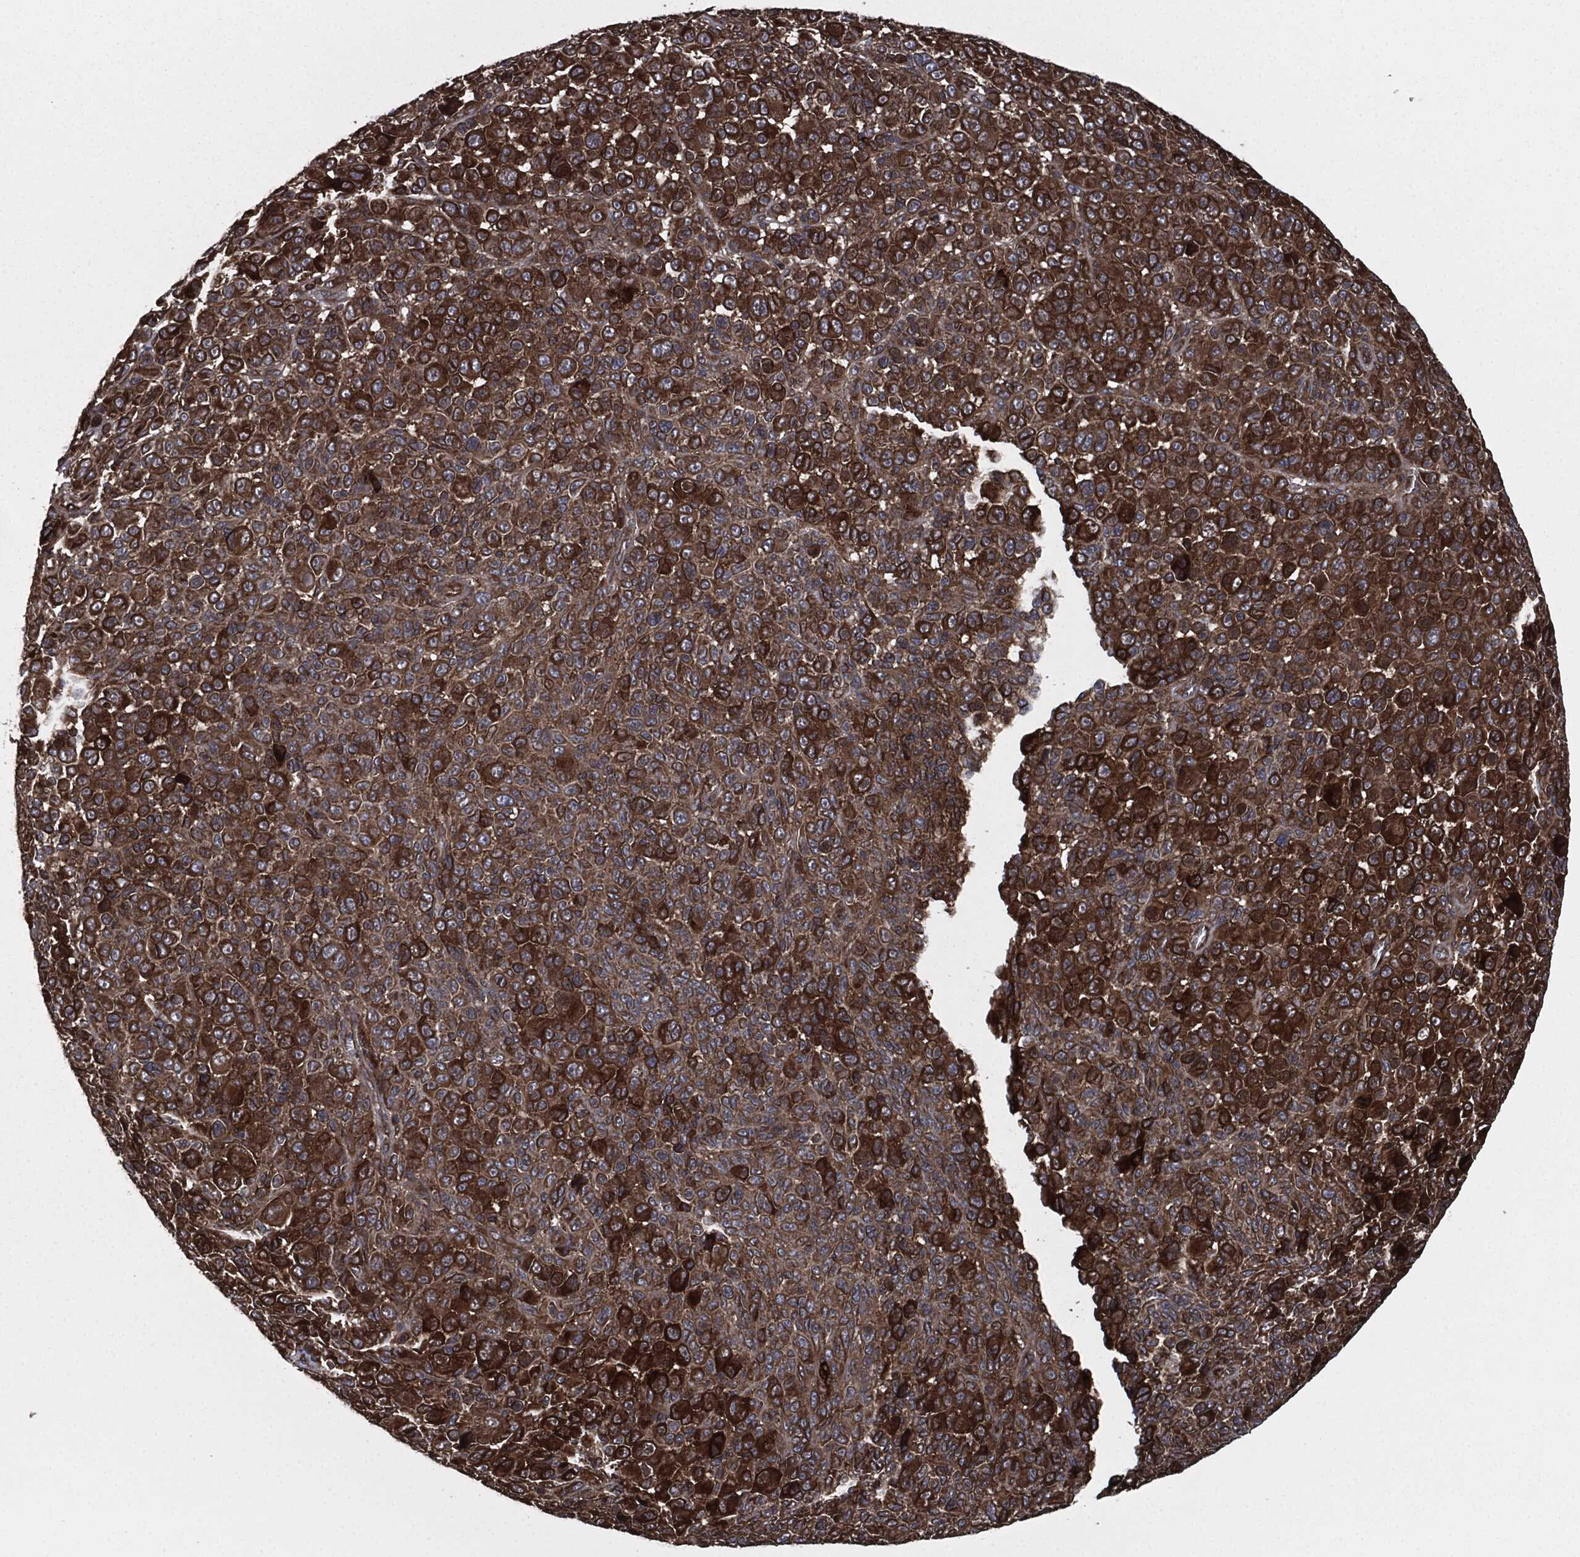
{"staining": {"intensity": "strong", "quantity": ">75%", "location": "cytoplasmic/membranous"}, "tissue": "melanoma", "cell_type": "Tumor cells", "image_type": "cancer", "snomed": [{"axis": "morphology", "description": "Malignant melanoma, NOS"}, {"axis": "topography", "description": "Skin"}], "caption": "Melanoma was stained to show a protein in brown. There is high levels of strong cytoplasmic/membranous positivity in approximately >75% of tumor cells.", "gene": "RAP1GDS1", "patient": {"sex": "female", "age": 57}}